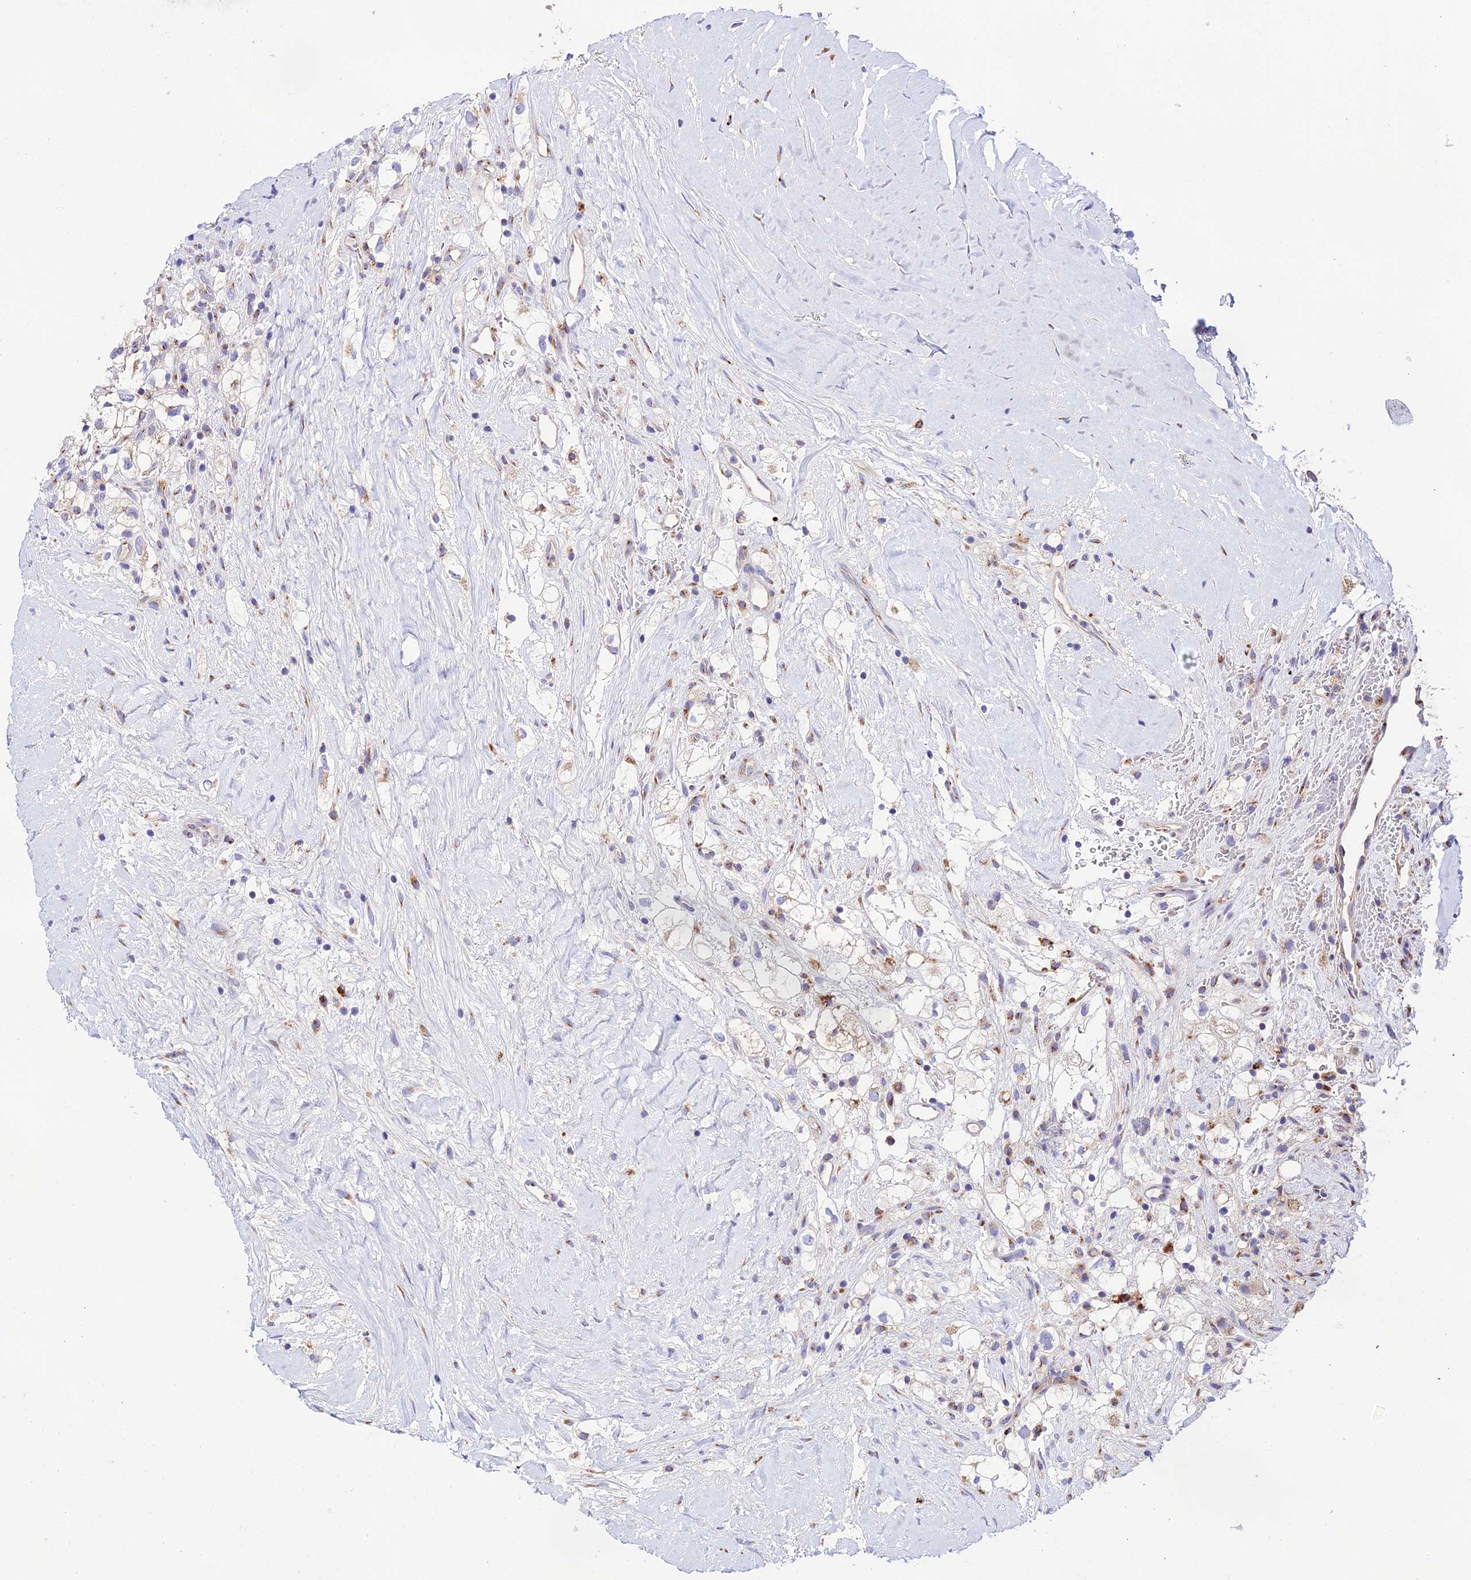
{"staining": {"intensity": "moderate", "quantity": "25%-75%", "location": "cytoplasmic/membranous"}, "tissue": "renal cancer", "cell_type": "Tumor cells", "image_type": "cancer", "snomed": [{"axis": "morphology", "description": "Adenocarcinoma, NOS"}, {"axis": "topography", "description": "Kidney"}], "caption": "Tumor cells reveal medium levels of moderate cytoplasmic/membranous expression in approximately 25%-75% of cells in adenocarcinoma (renal).", "gene": "LACTB2", "patient": {"sex": "male", "age": 59}}